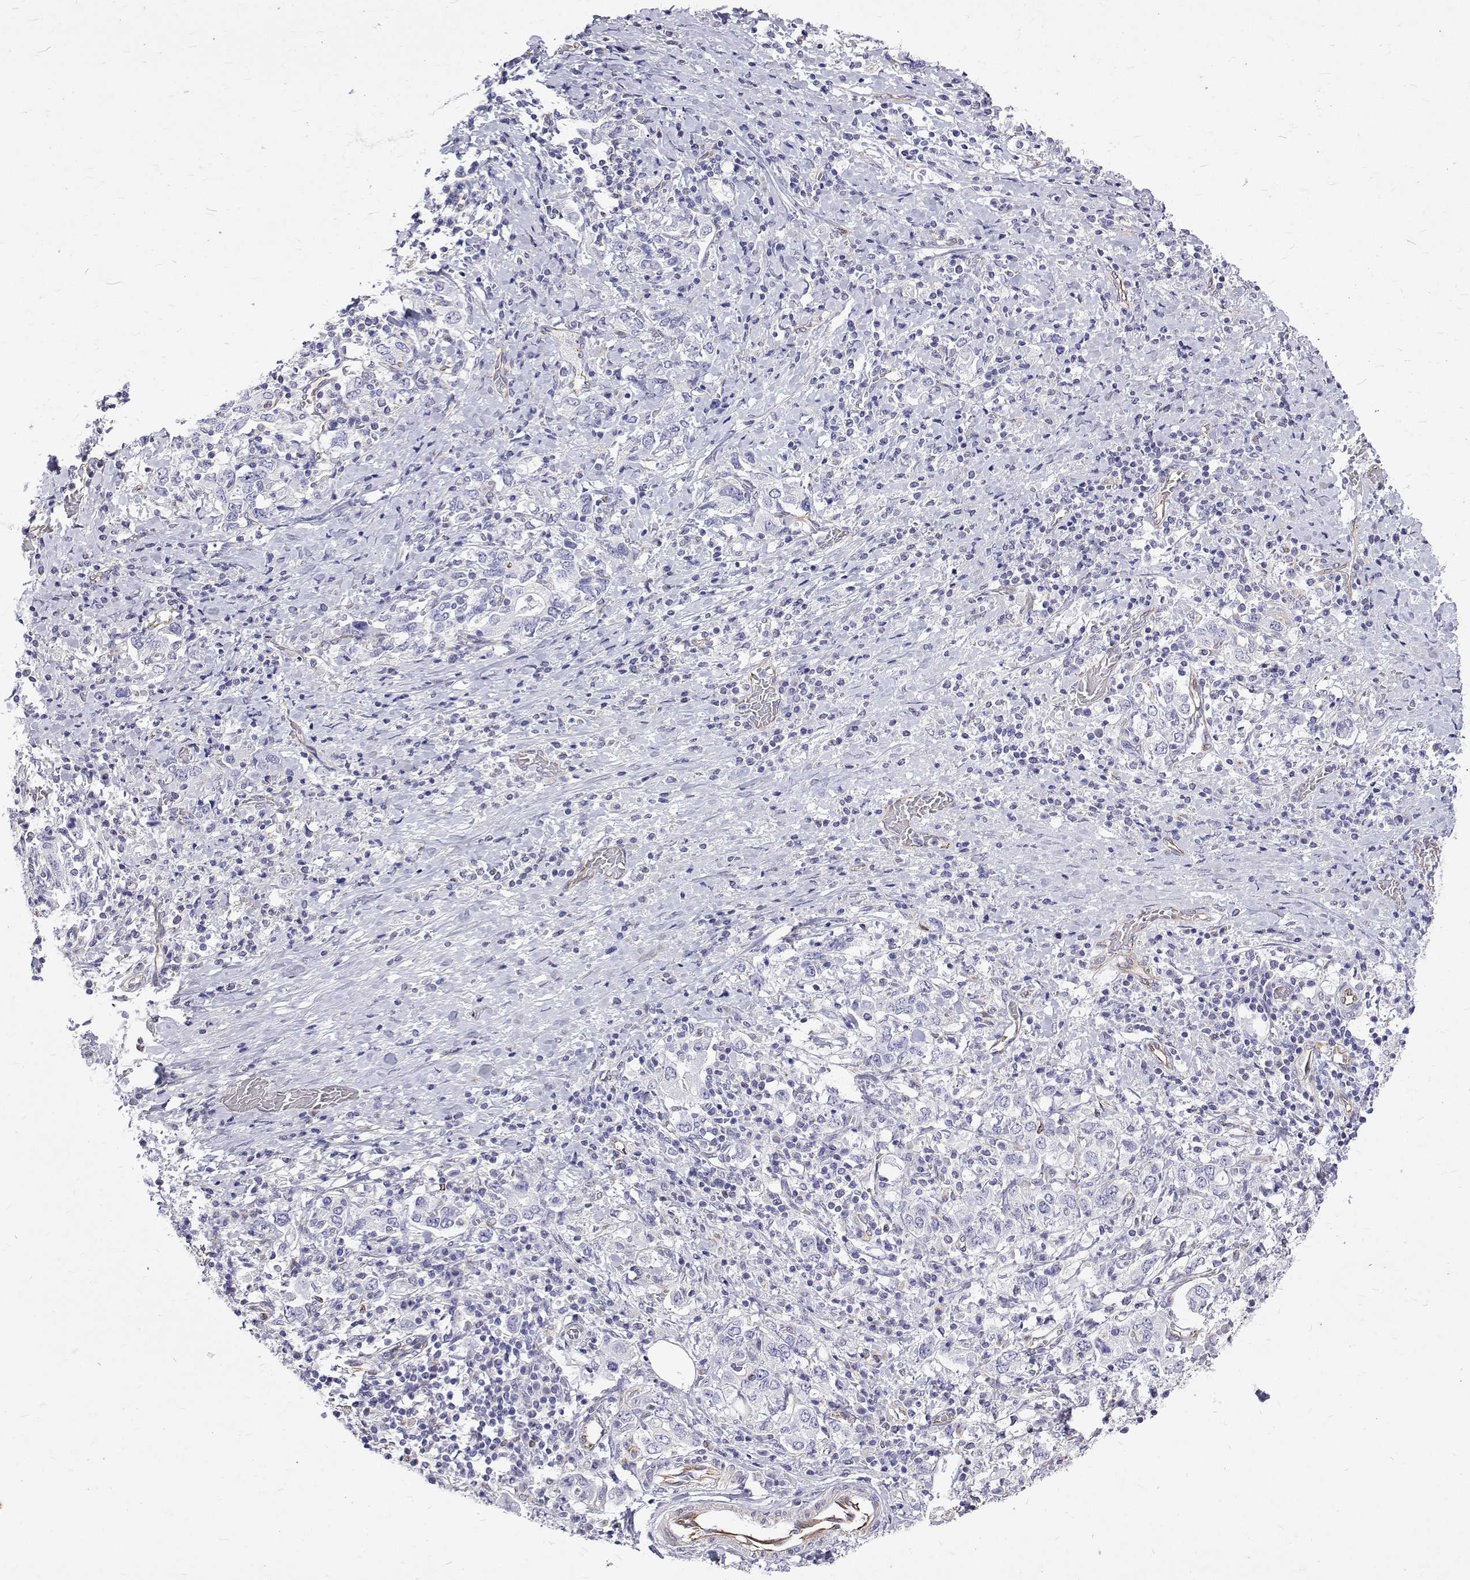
{"staining": {"intensity": "negative", "quantity": "none", "location": "none"}, "tissue": "stomach cancer", "cell_type": "Tumor cells", "image_type": "cancer", "snomed": [{"axis": "morphology", "description": "Adenocarcinoma, NOS"}, {"axis": "topography", "description": "Stomach, upper"}, {"axis": "topography", "description": "Stomach"}], "caption": "Immunohistochemical staining of adenocarcinoma (stomach) displays no significant positivity in tumor cells.", "gene": "OPRPN", "patient": {"sex": "male", "age": 62}}